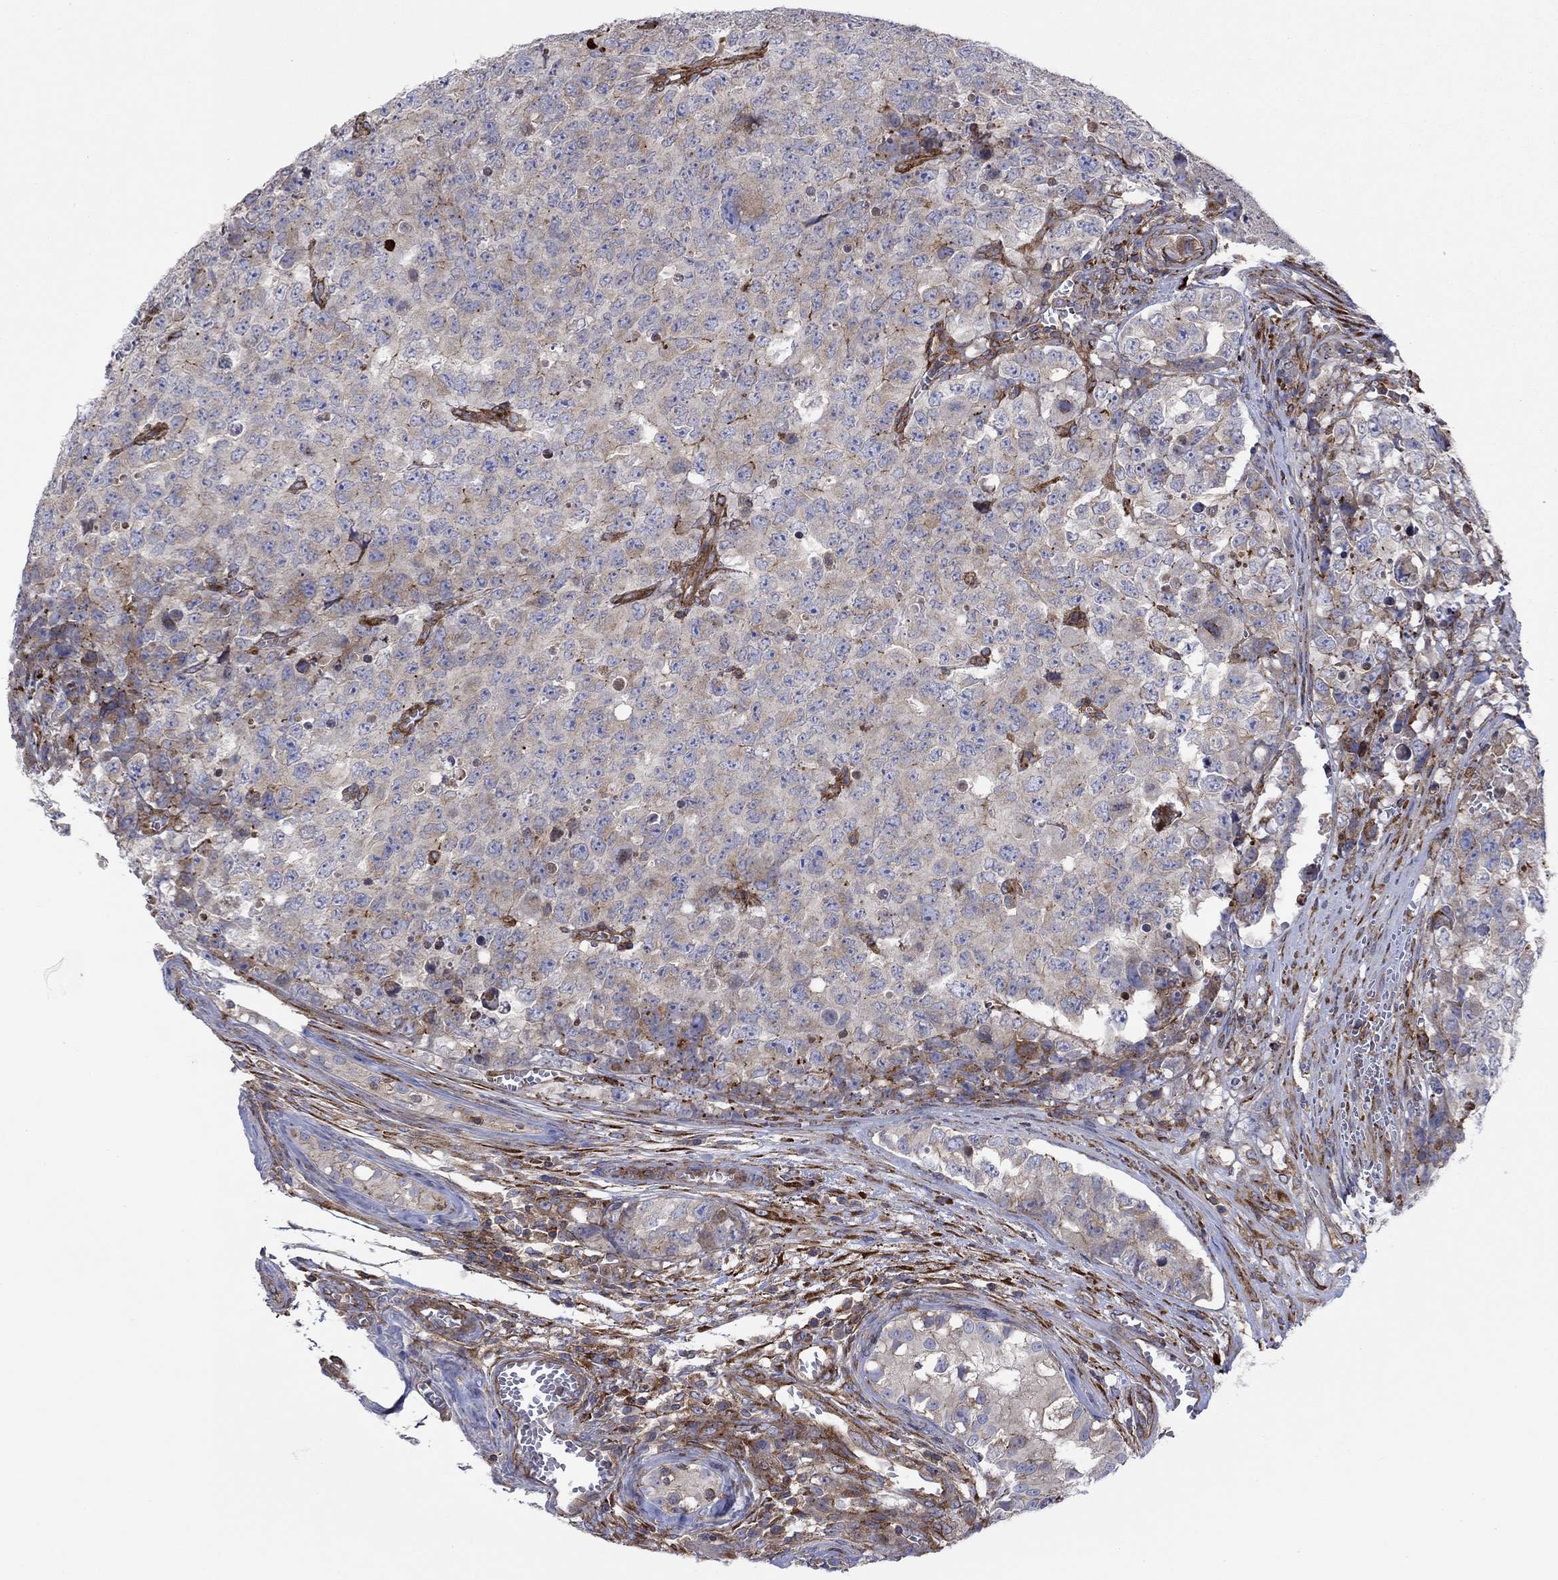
{"staining": {"intensity": "strong", "quantity": "<25%", "location": "cytoplasmic/membranous"}, "tissue": "testis cancer", "cell_type": "Tumor cells", "image_type": "cancer", "snomed": [{"axis": "morphology", "description": "Carcinoma, Embryonal, NOS"}, {"axis": "topography", "description": "Testis"}], "caption": "Human testis cancer (embryonal carcinoma) stained with a protein marker exhibits strong staining in tumor cells.", "gene": "PAG1", "patient": {"sex": "male", "age": 23}}